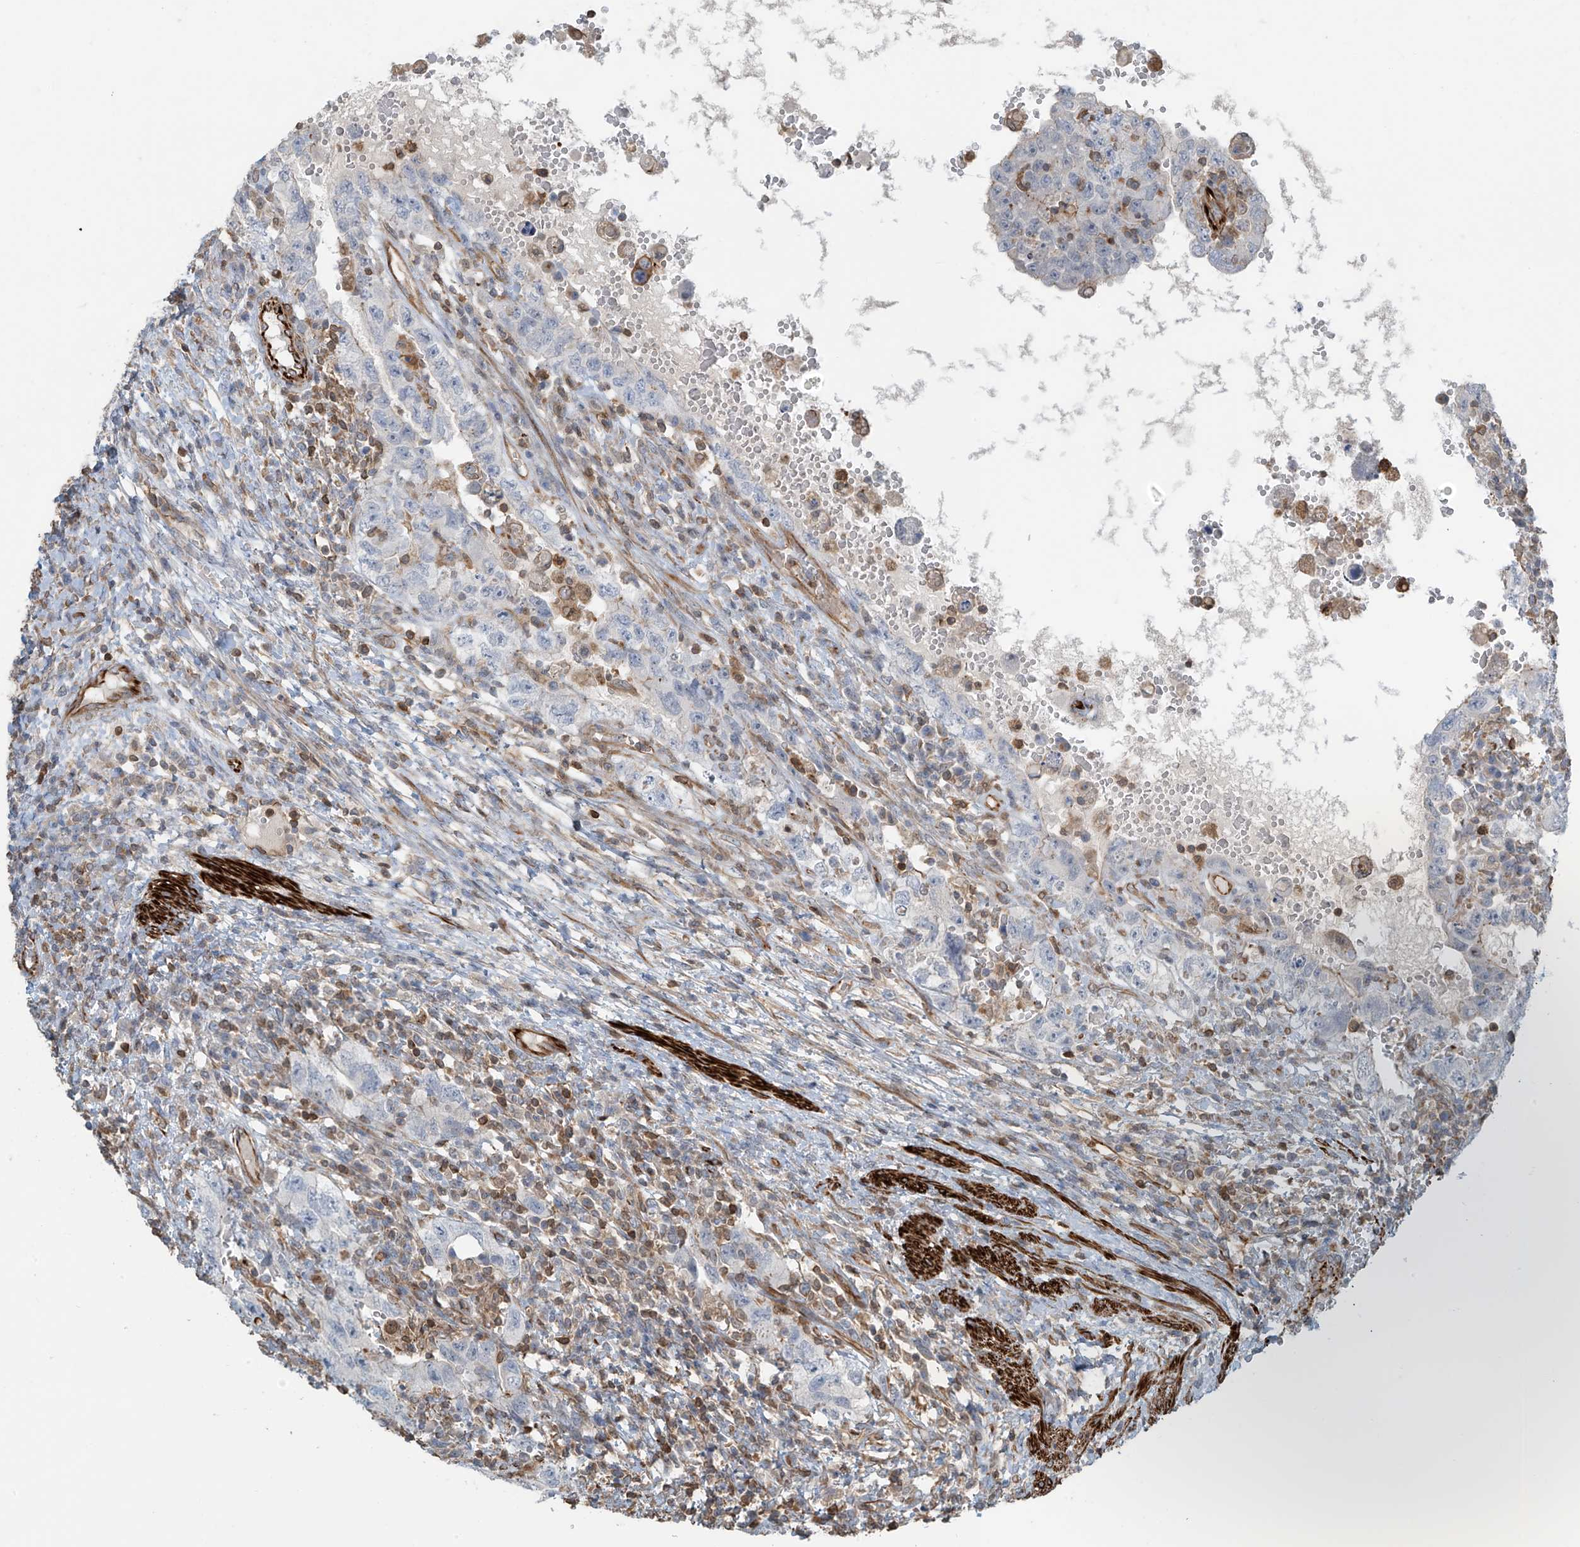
{"staining": {"intensity": "negative", "quantity": "none", "location": "none"}, "tissue": "testis cancer", "cell_type": "Tumor cells", "image_type": "cancer", "snomed": [{"axis": "morphology", "description": "Carcinoma, Embryonal, NOS"}, {"axis": "topography", "description": "Testis"}], "caption": "IHC micrograph of neoplastic tissue: embryonal carcinoma (testis) stained with DAB shows no significant protein expression in tumor cells.", "gene": "SH3BGRL3", "patient": {"sex": "male", "age": 26}}